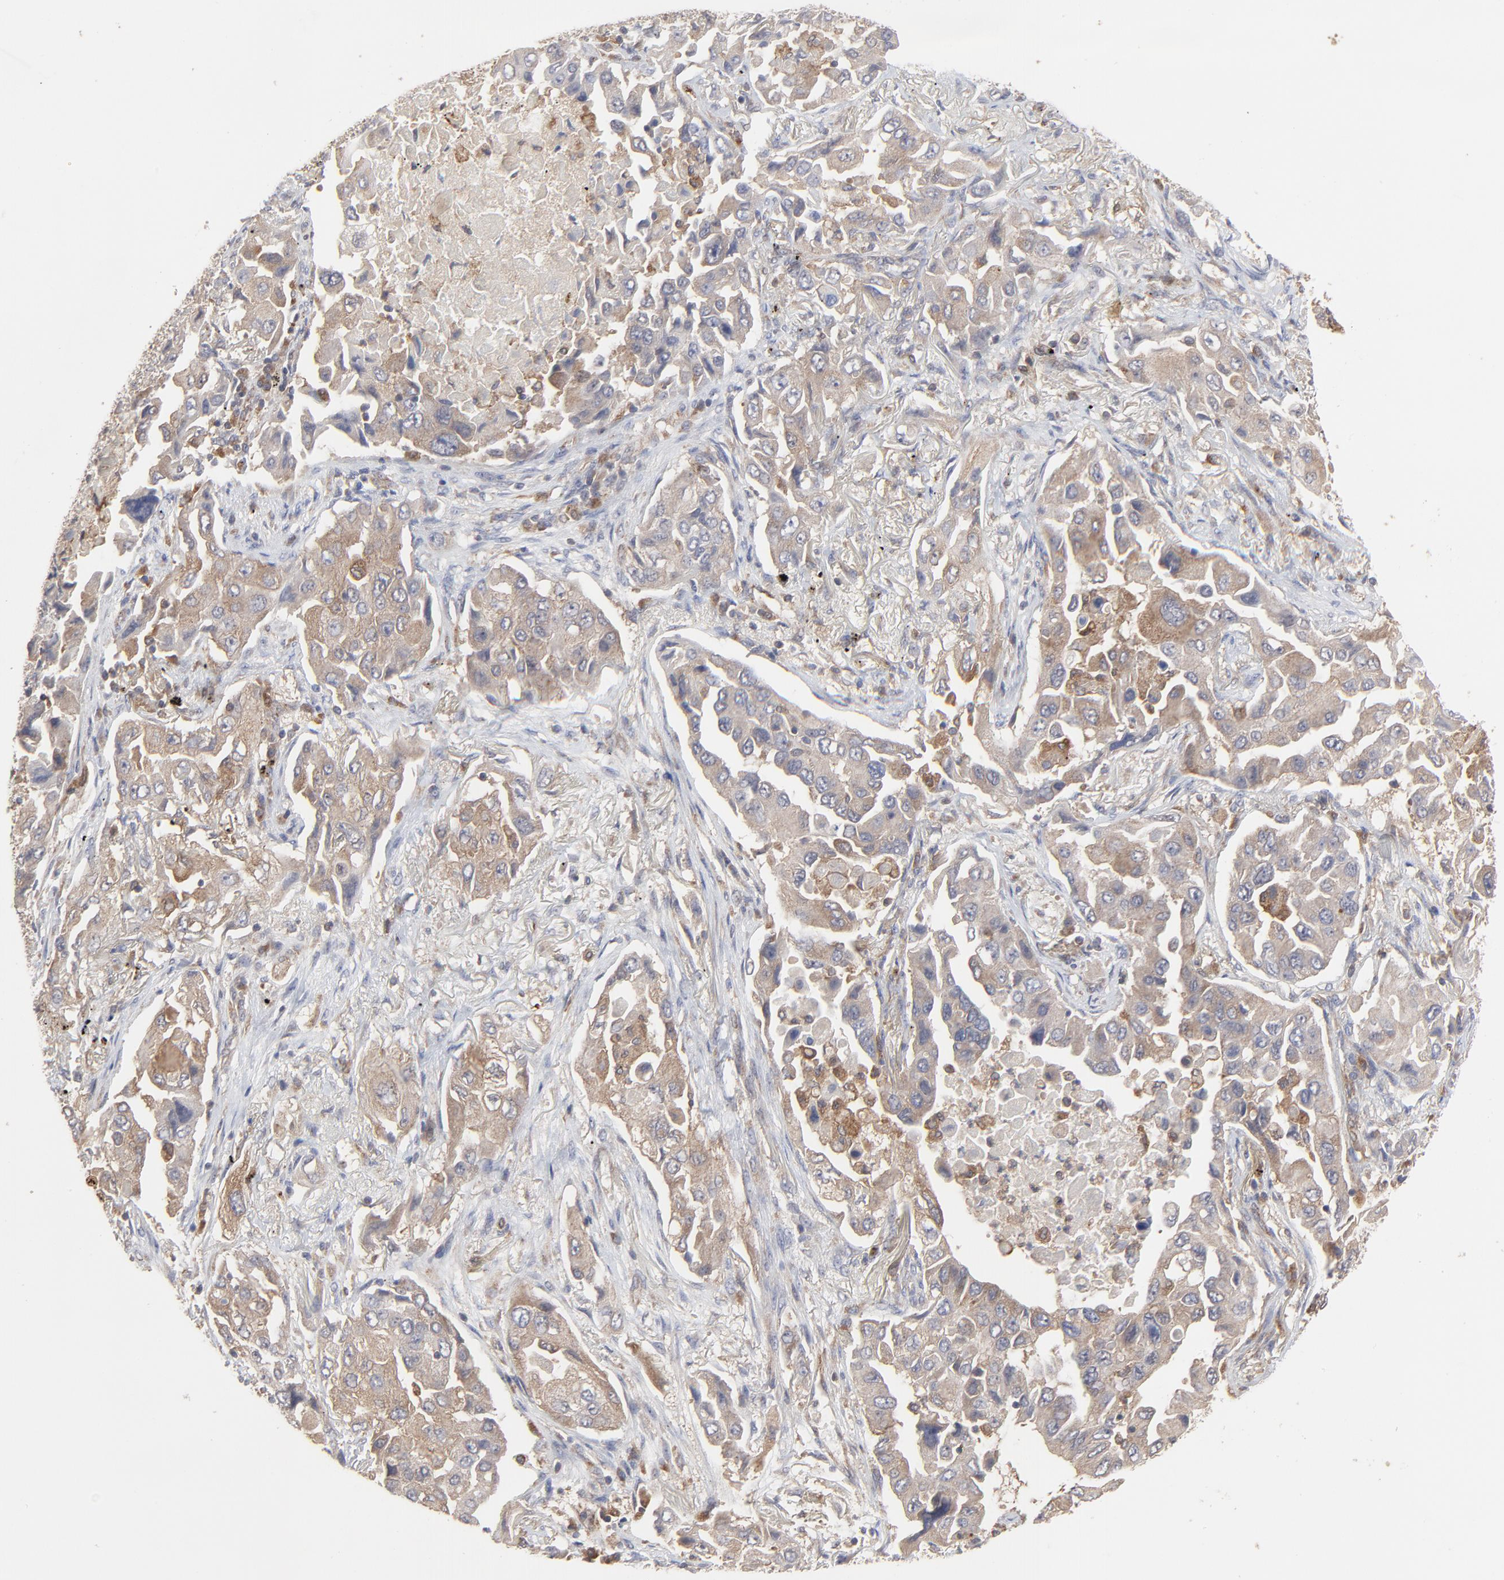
{"staining": {"intensity": "moderate", "quantity": ">75%", "location": "cytoplasmic/membranous"}, "tissue": "lung cancer", "cell_type": "Tumor cells", "image_type": "cancer", "snomed": [{"axis": "morphology", "description": "Adenocarcinoma, NOS"}, {"axis": "topography", "description": "Lung"}], "caption": "An image showing moderate cytoplasmic/membranous expression in approximately >75% of tumor cells in adenocarcinoma (lung), as visualized by brown immunohistochemical staining.", "gene": "RAB9A", "patient": {"sex": "female", "age": 65}}